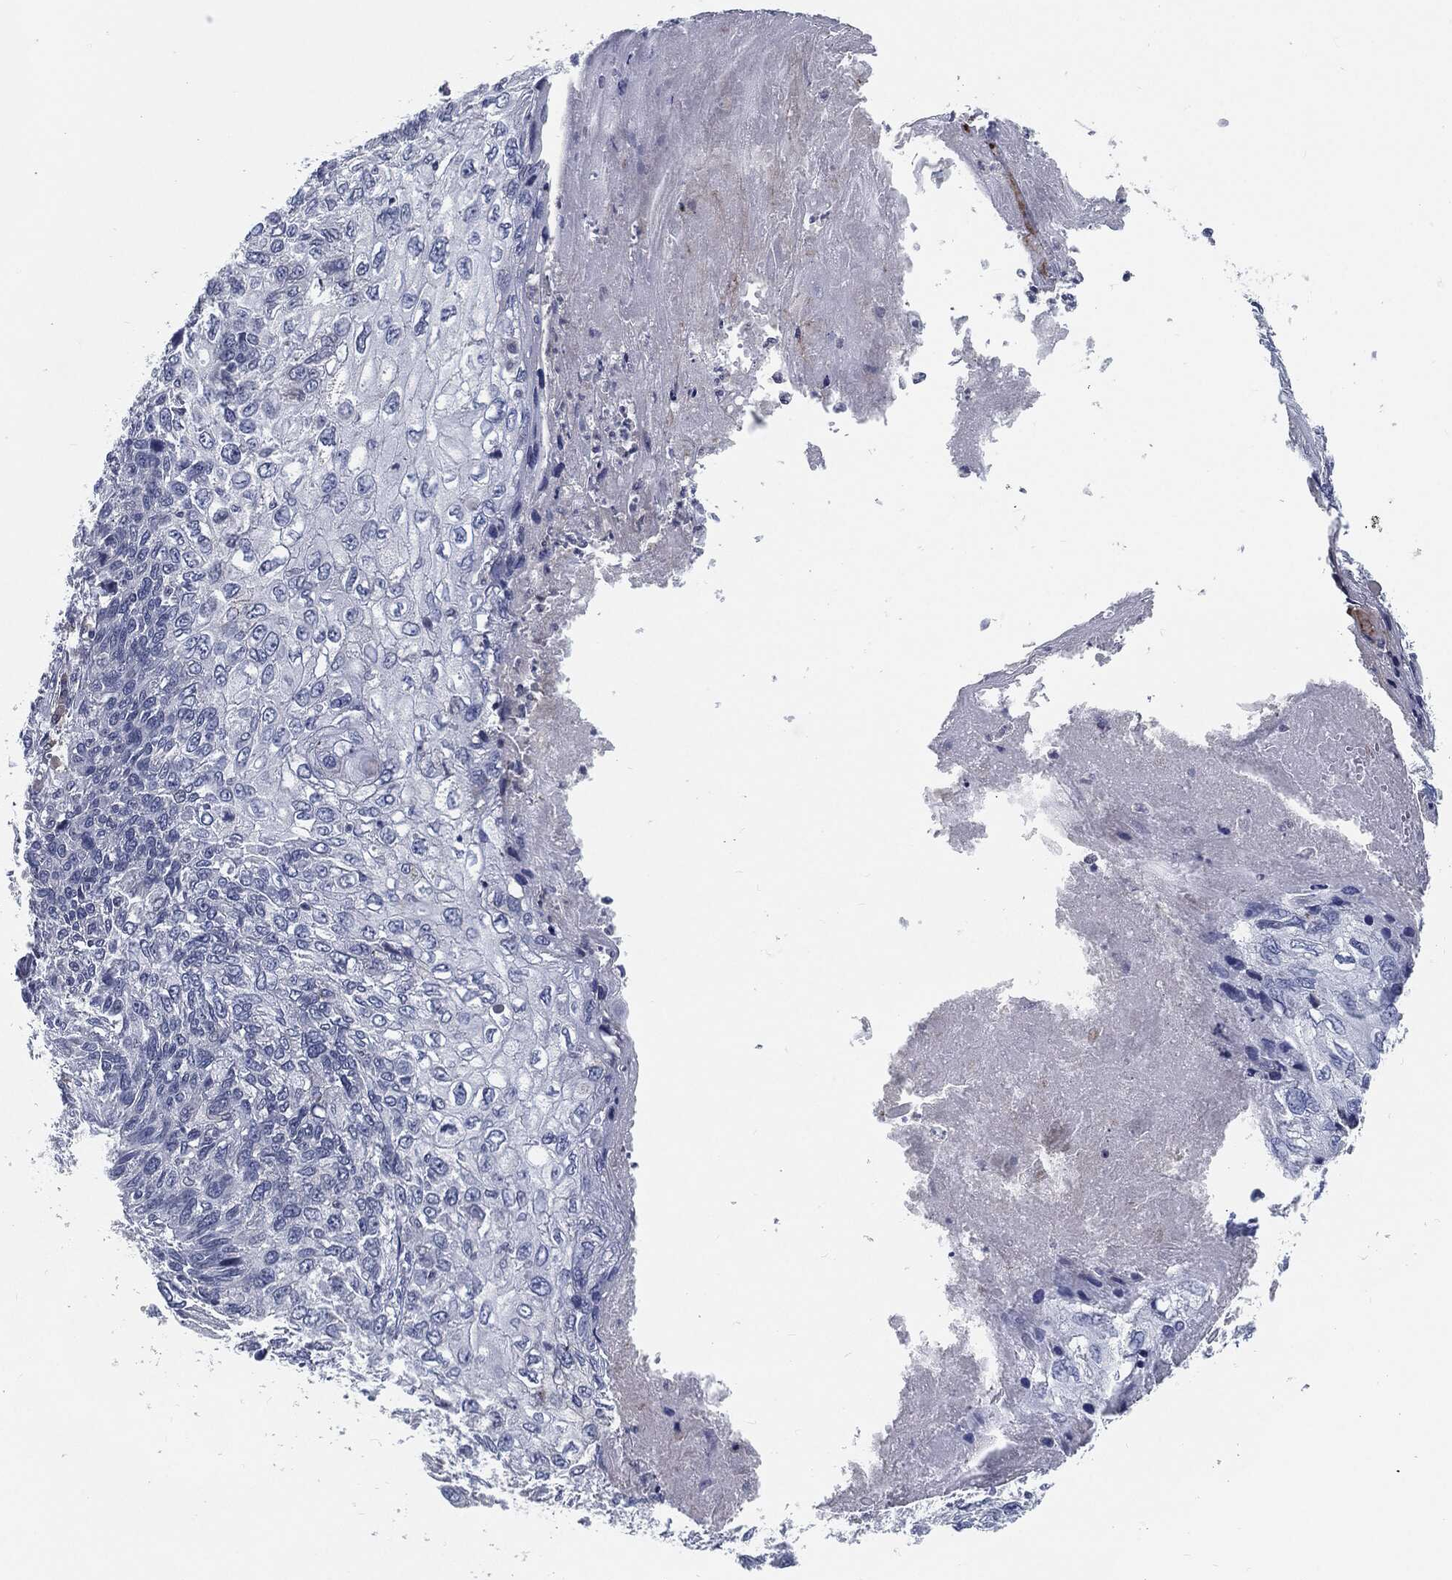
{"staining": {"intensity": "negative", "quantity": "none", "location": "none"}, "tissue": "skin cancer", "cell_type": "Tumor cells", "image_type": "cancer", "snomed": [{"axis": "morphology", "description": "Squamous cell carcinoma, NOS"}, {"axis": "topography", "description": "Skin"}], "caption": "DAB (3,3'-diaminobenzidine) immunohistochemical staining of squamous cell carcinoma (skin) reveals no significant staining in tumor cells.", "gene": "PROM1", "patient": {"sex": "male", "age": 92}}